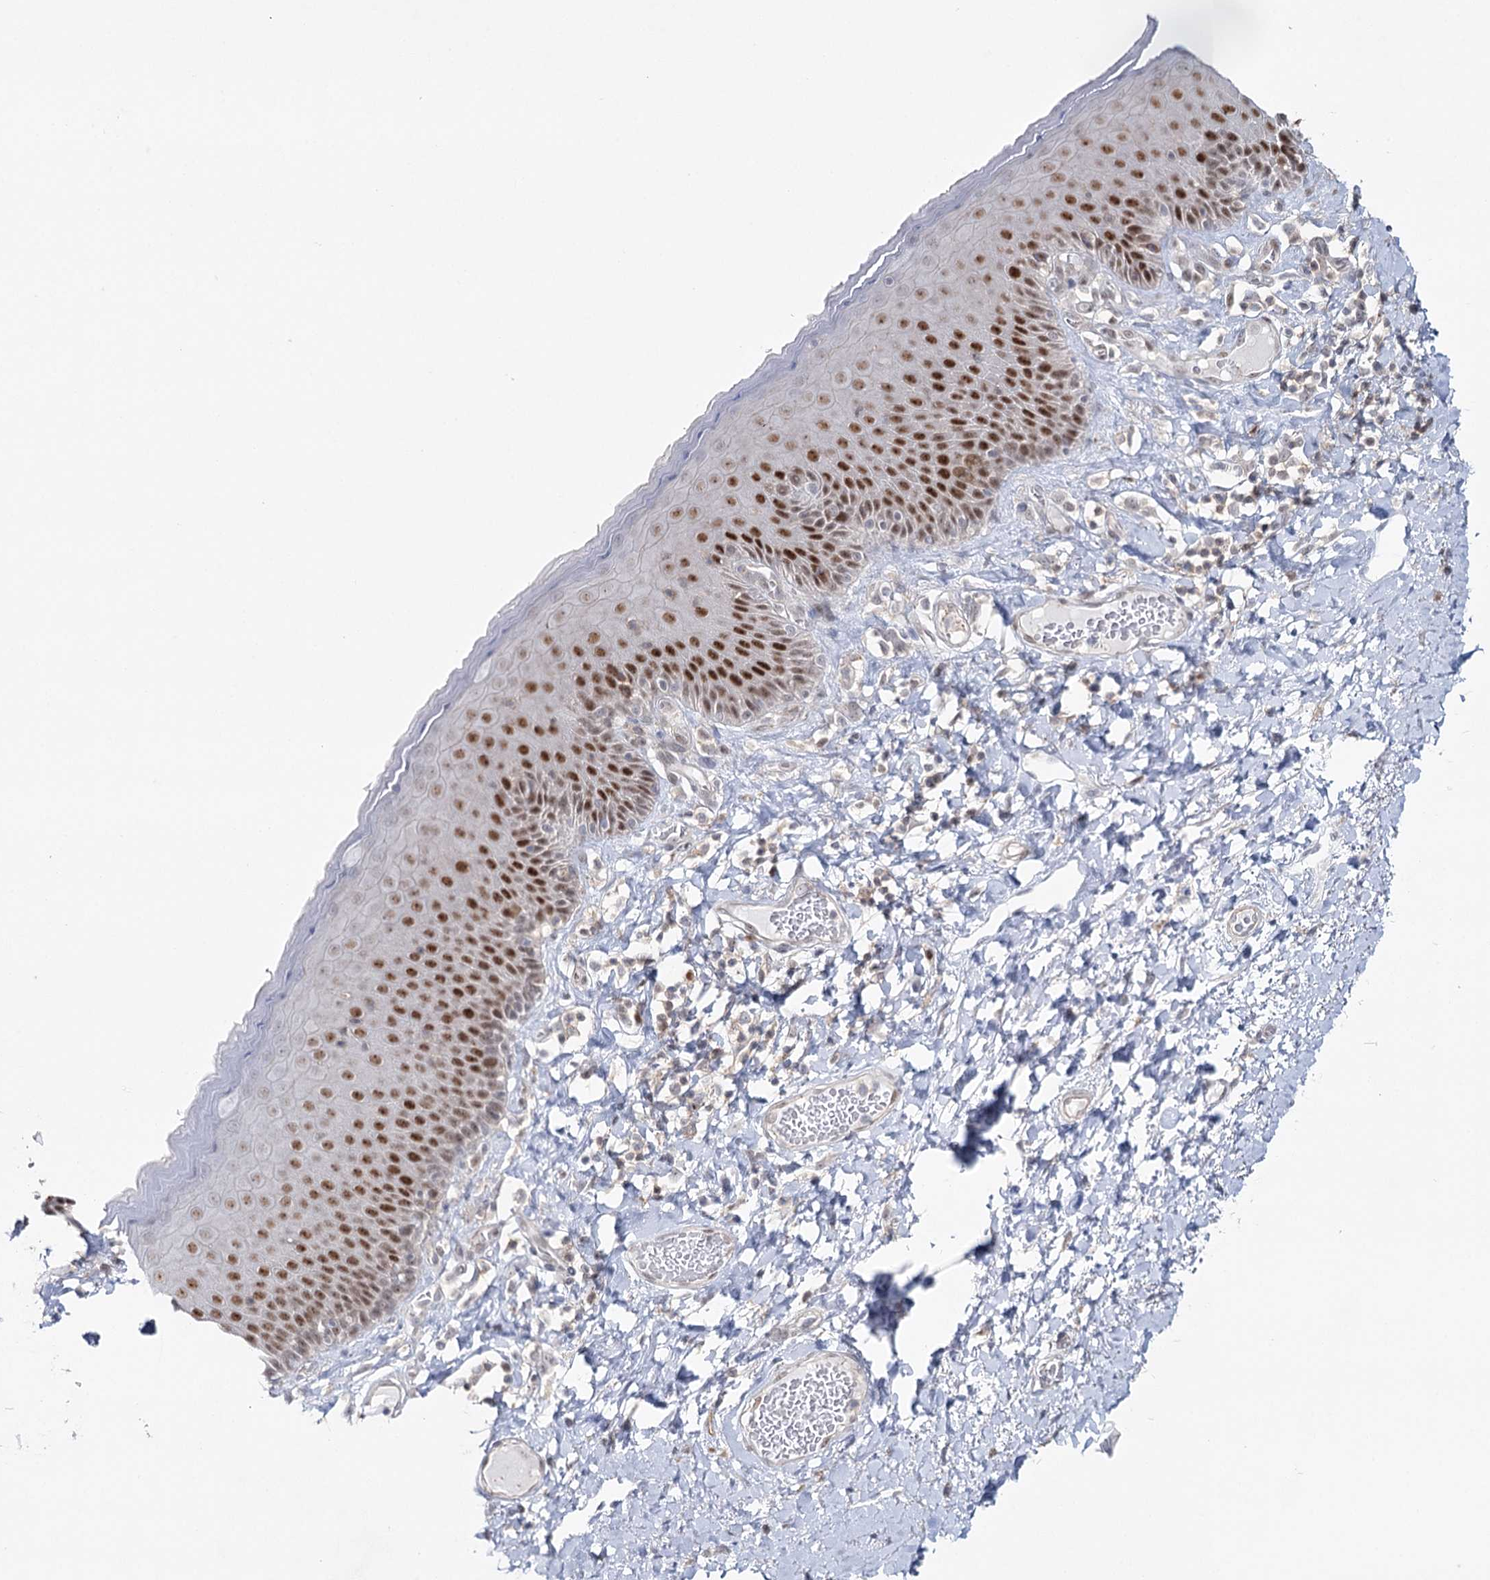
{"staining": {"intensity": "moderate", "quantity": "25%-75%", "location": "nuclear"}, "tissue": "skin", "cell_type": "Epidermal cells", "image_type": "normal", "snomed": [{"axis": "morphology", "description": "Normal tissue, NOS"}, {"axis": "topography", "description": "Anal"}], "caption": "DAB (3,3'-diaminobenzidine) immunohistochemical staining of normal skin demonstrates moderate nuclear protein expression in approximately 25%-75% of epidermal cells.", "gene": "ZC3H8", "patient": {"sex": "male", "age": 69}}